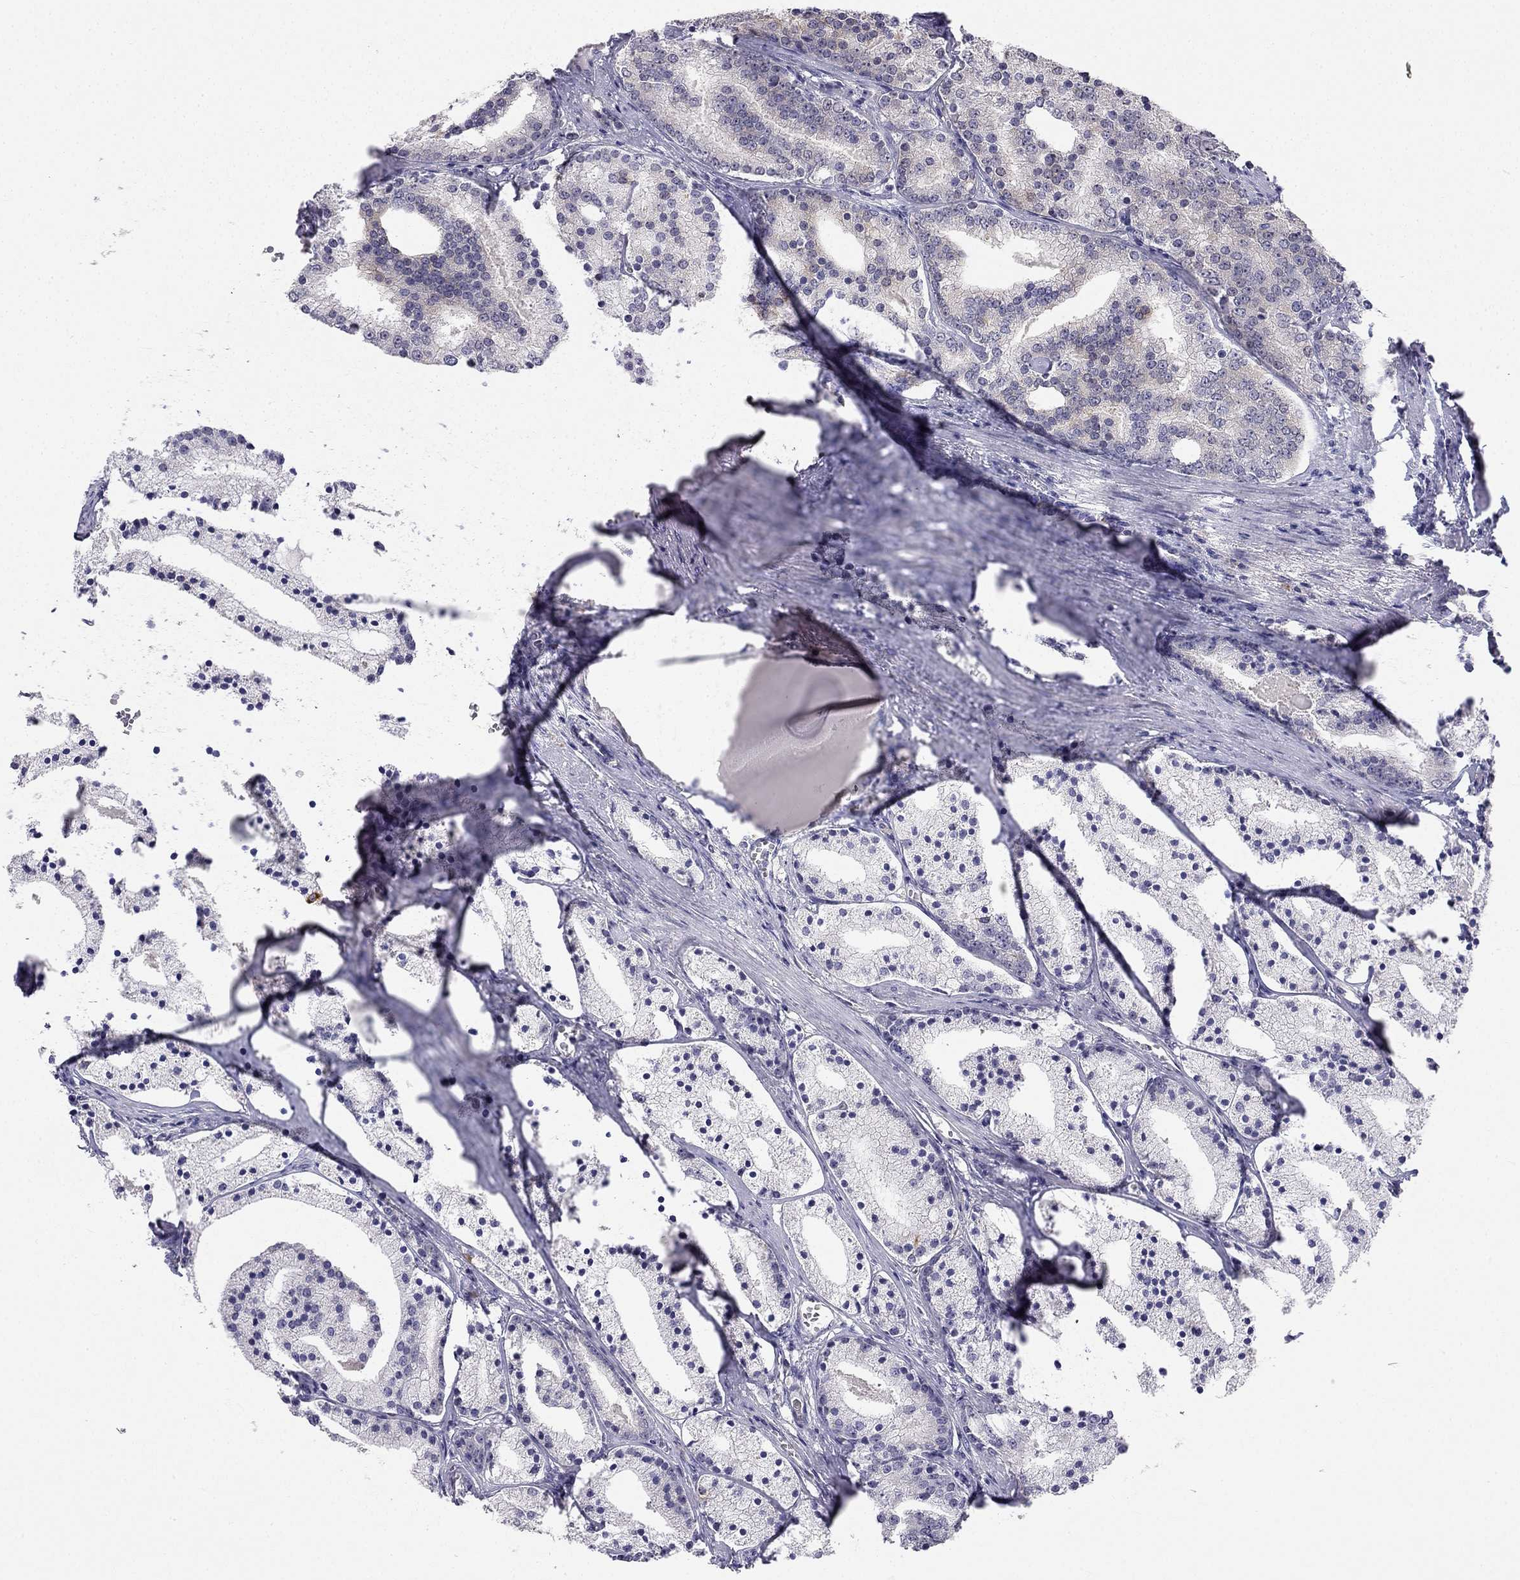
{"staining": {"intensity": "negative", "quantity": "none", "location": "none"}, "tissue": "prostate cancer", "cell_type": "Tumor cells", "image_type": "cancer", "snomed": [{"axis": "morphology", "description": "Adenocarcinoma, NOS"}, {"axis": "topography", "description": "Prostate"}], "caption": "Tumor cells show no significant protein positivity in prostate adenocarcinoma.", "gene": "C16orf89", "patient": {"sex": "male", "age": 69}}